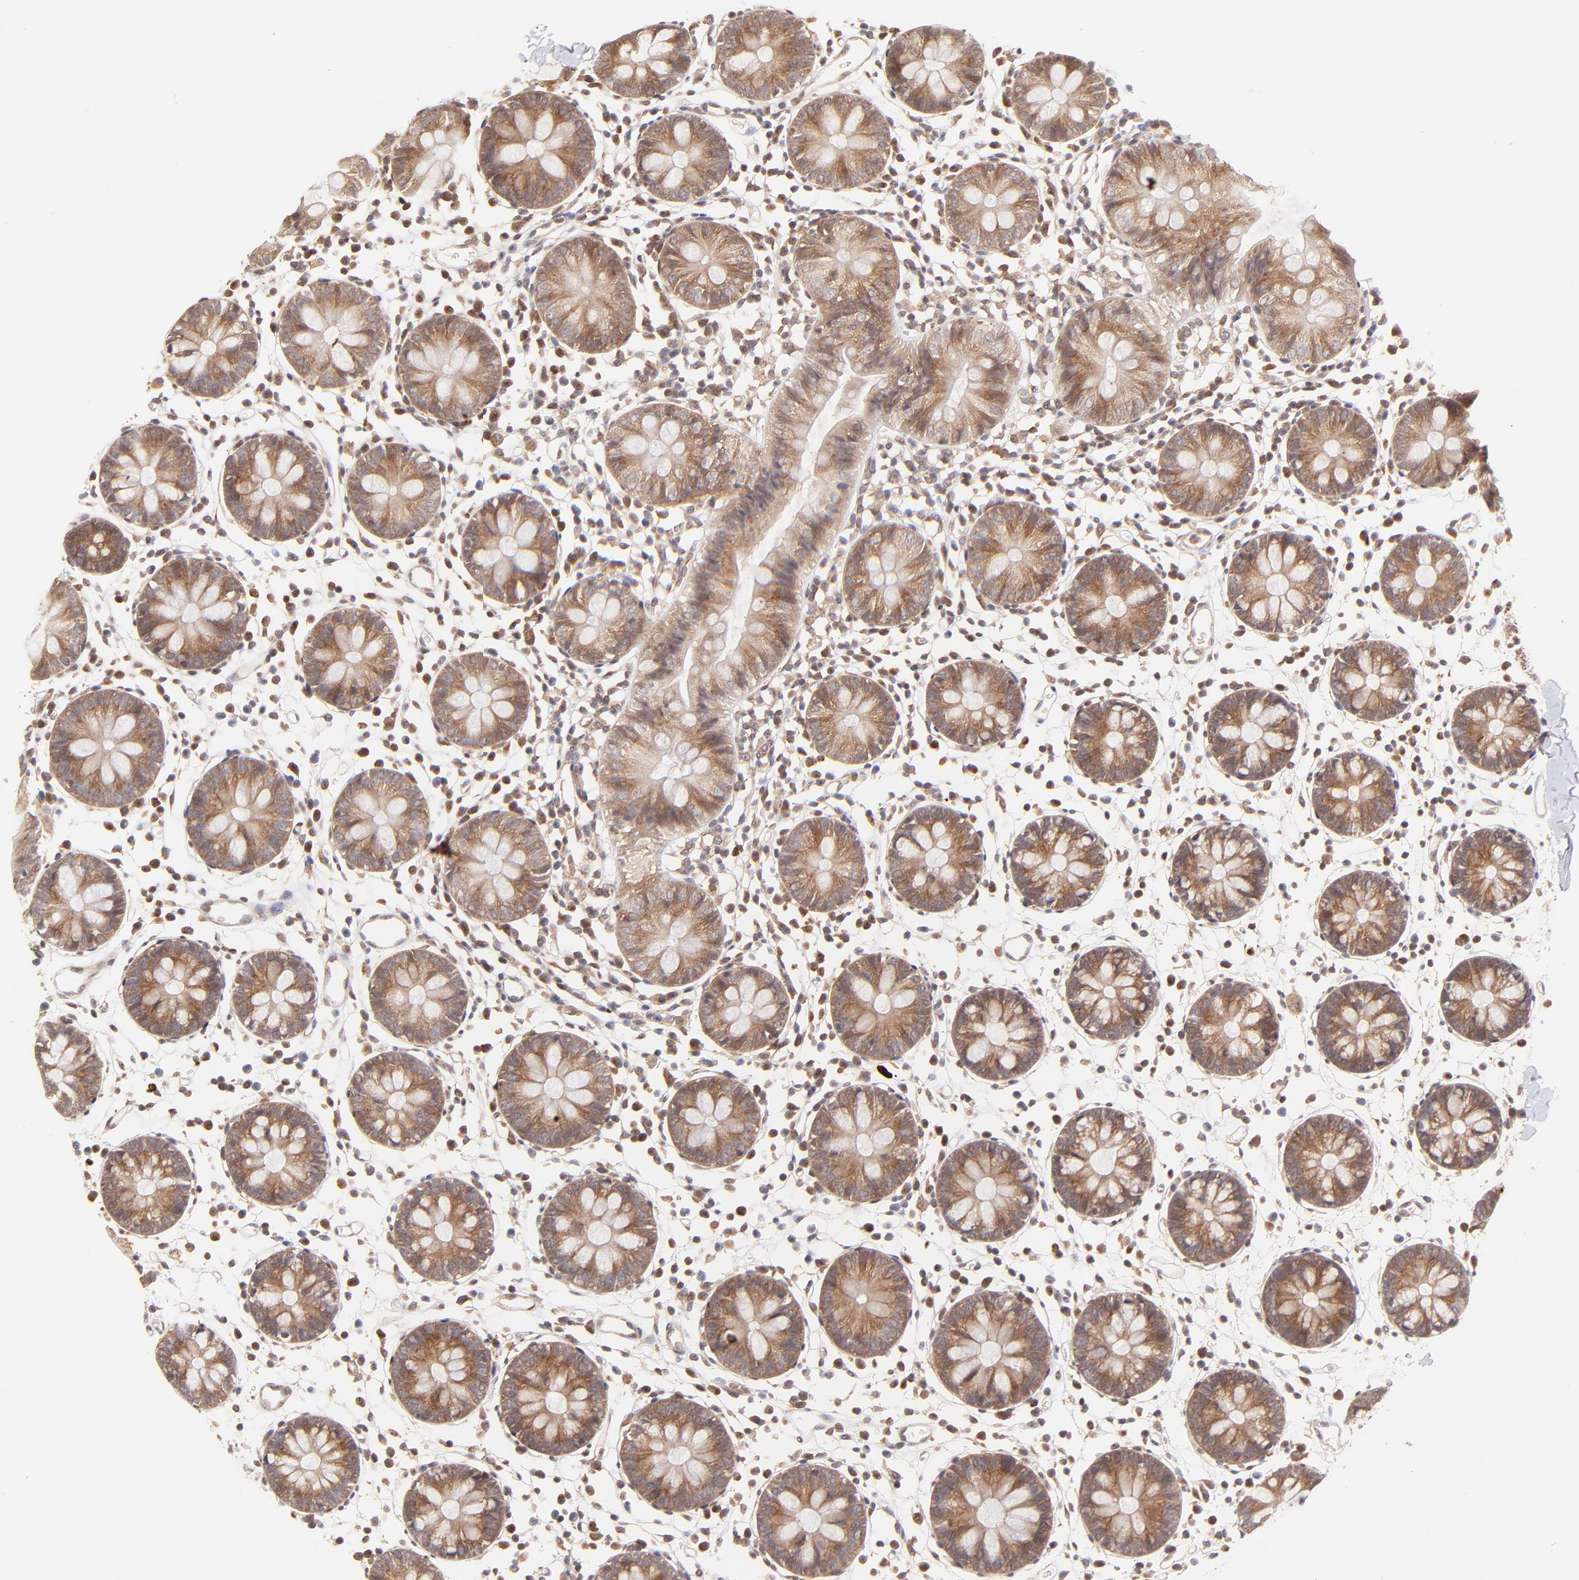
{"staining": {"intensity": "weak", "quantity": "25%-75%", "location": "cytoplasmic/membranous"}, "tissue": "colon", "cell_type": "Endothelial cells", "image_type": "normal", "snomed": [{"axis": "morphology", "description": "Normal tissue, NOS"}, {"axis": "topography", "description": "Colon"}], "caption": "Colon stained for a protein displays weak cytoplasmic/membranous positivity in endothelial cells. The protein is stained brown, and the nuclei are stained in blue (DAB IHC with brightfield microscopy, high magnification).", "gene": "TNRC6B", "patient": {"sex": "male", "age": 14}}